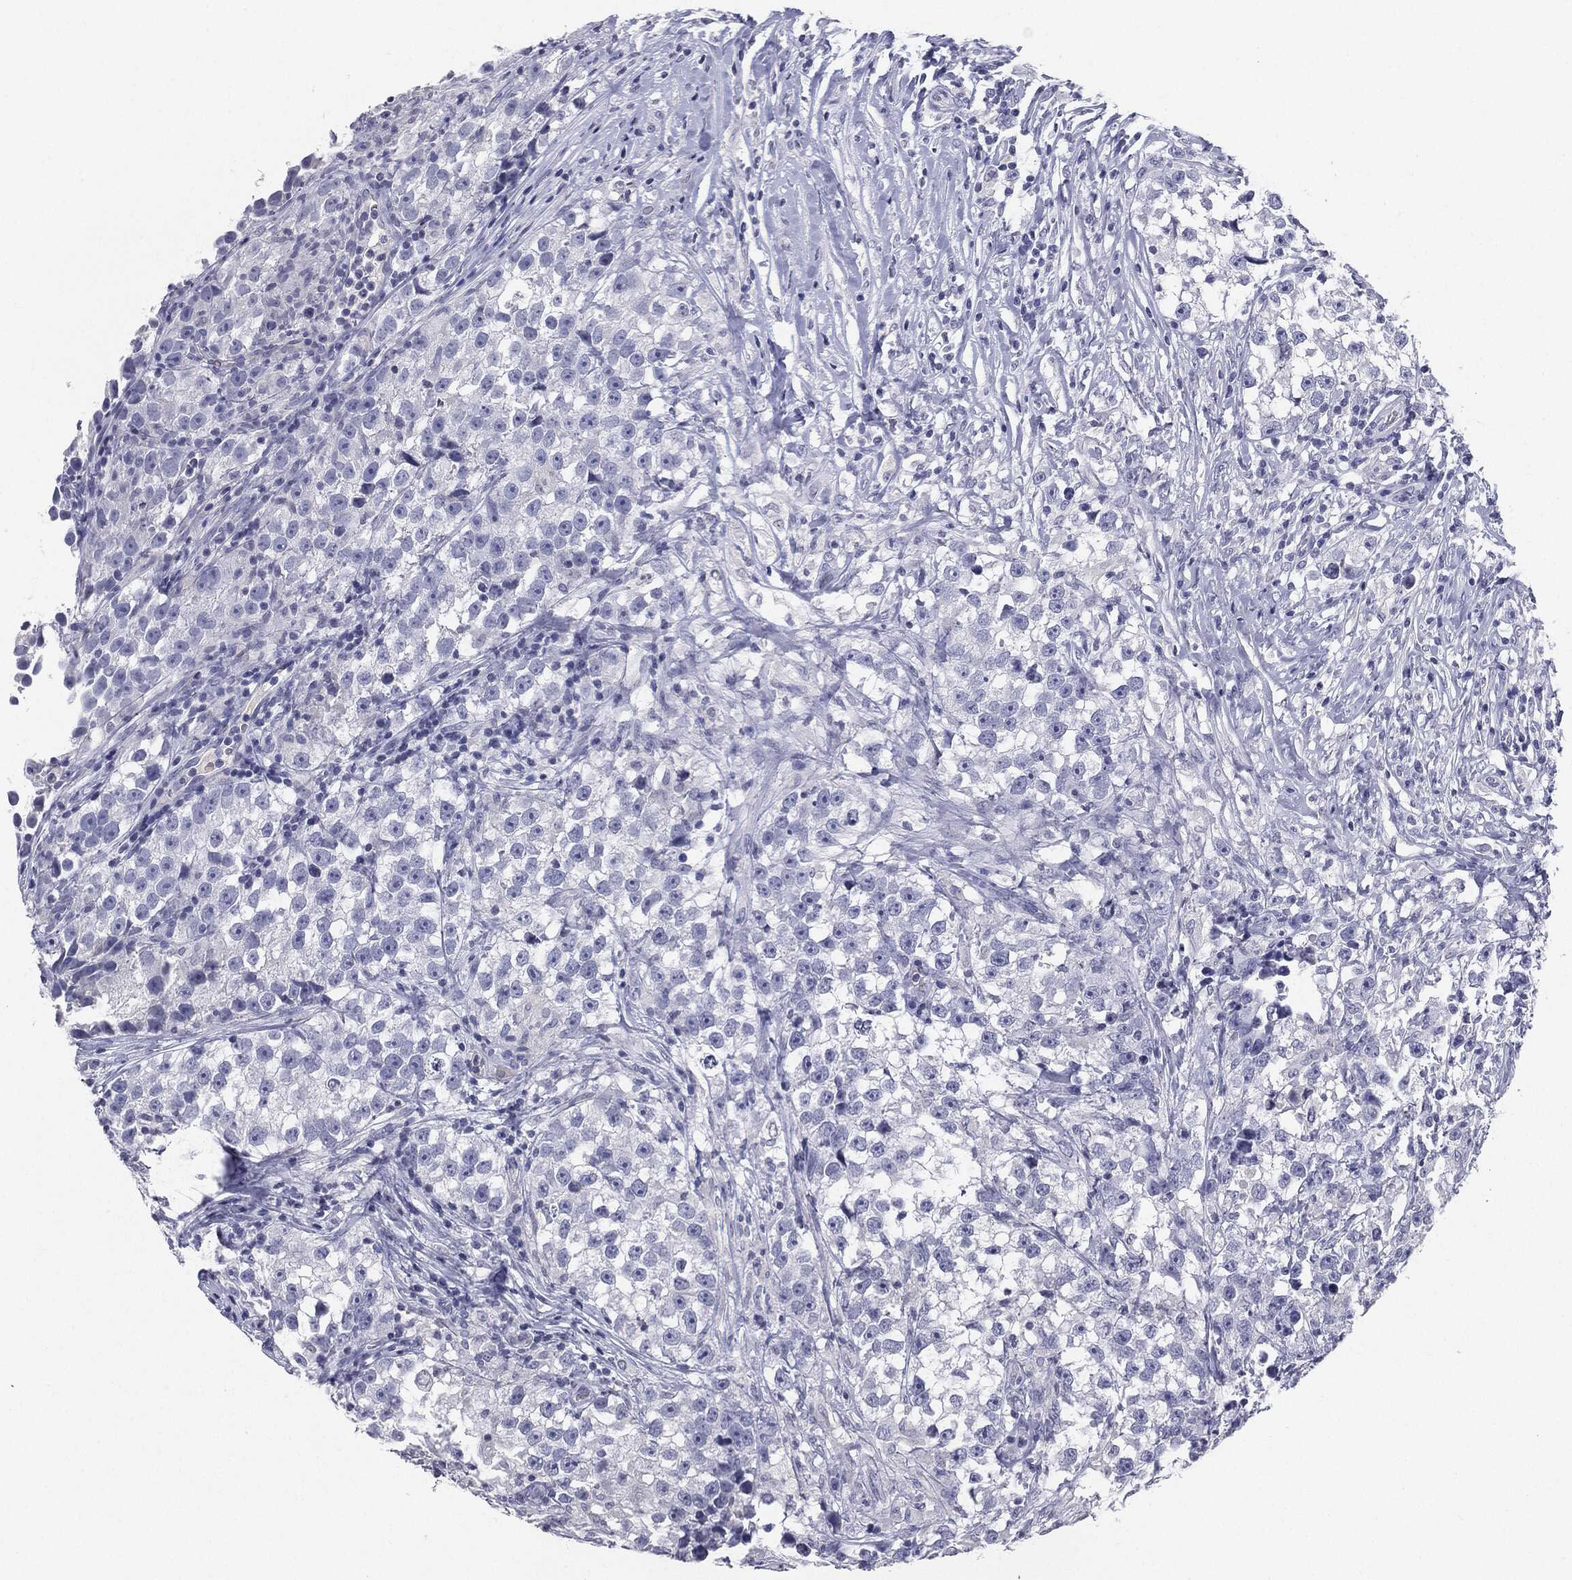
{"staining": {"intensity": "negative", "quantity": "none", "location": "none"}, "tissue": "testis cancer", "cell_type": "Tumor cells", "image_type": "cancer", "snomed": [{"axis": "morphology", "description": "Seminoma, NOS"}, {"axis": "topography", "description": "Testis"}], "caption": "Tumor cells show no significant protein expression in seminoma (testis).", "gene": "SERPINB4", "patient": {"sex": "male", "age": 46}}